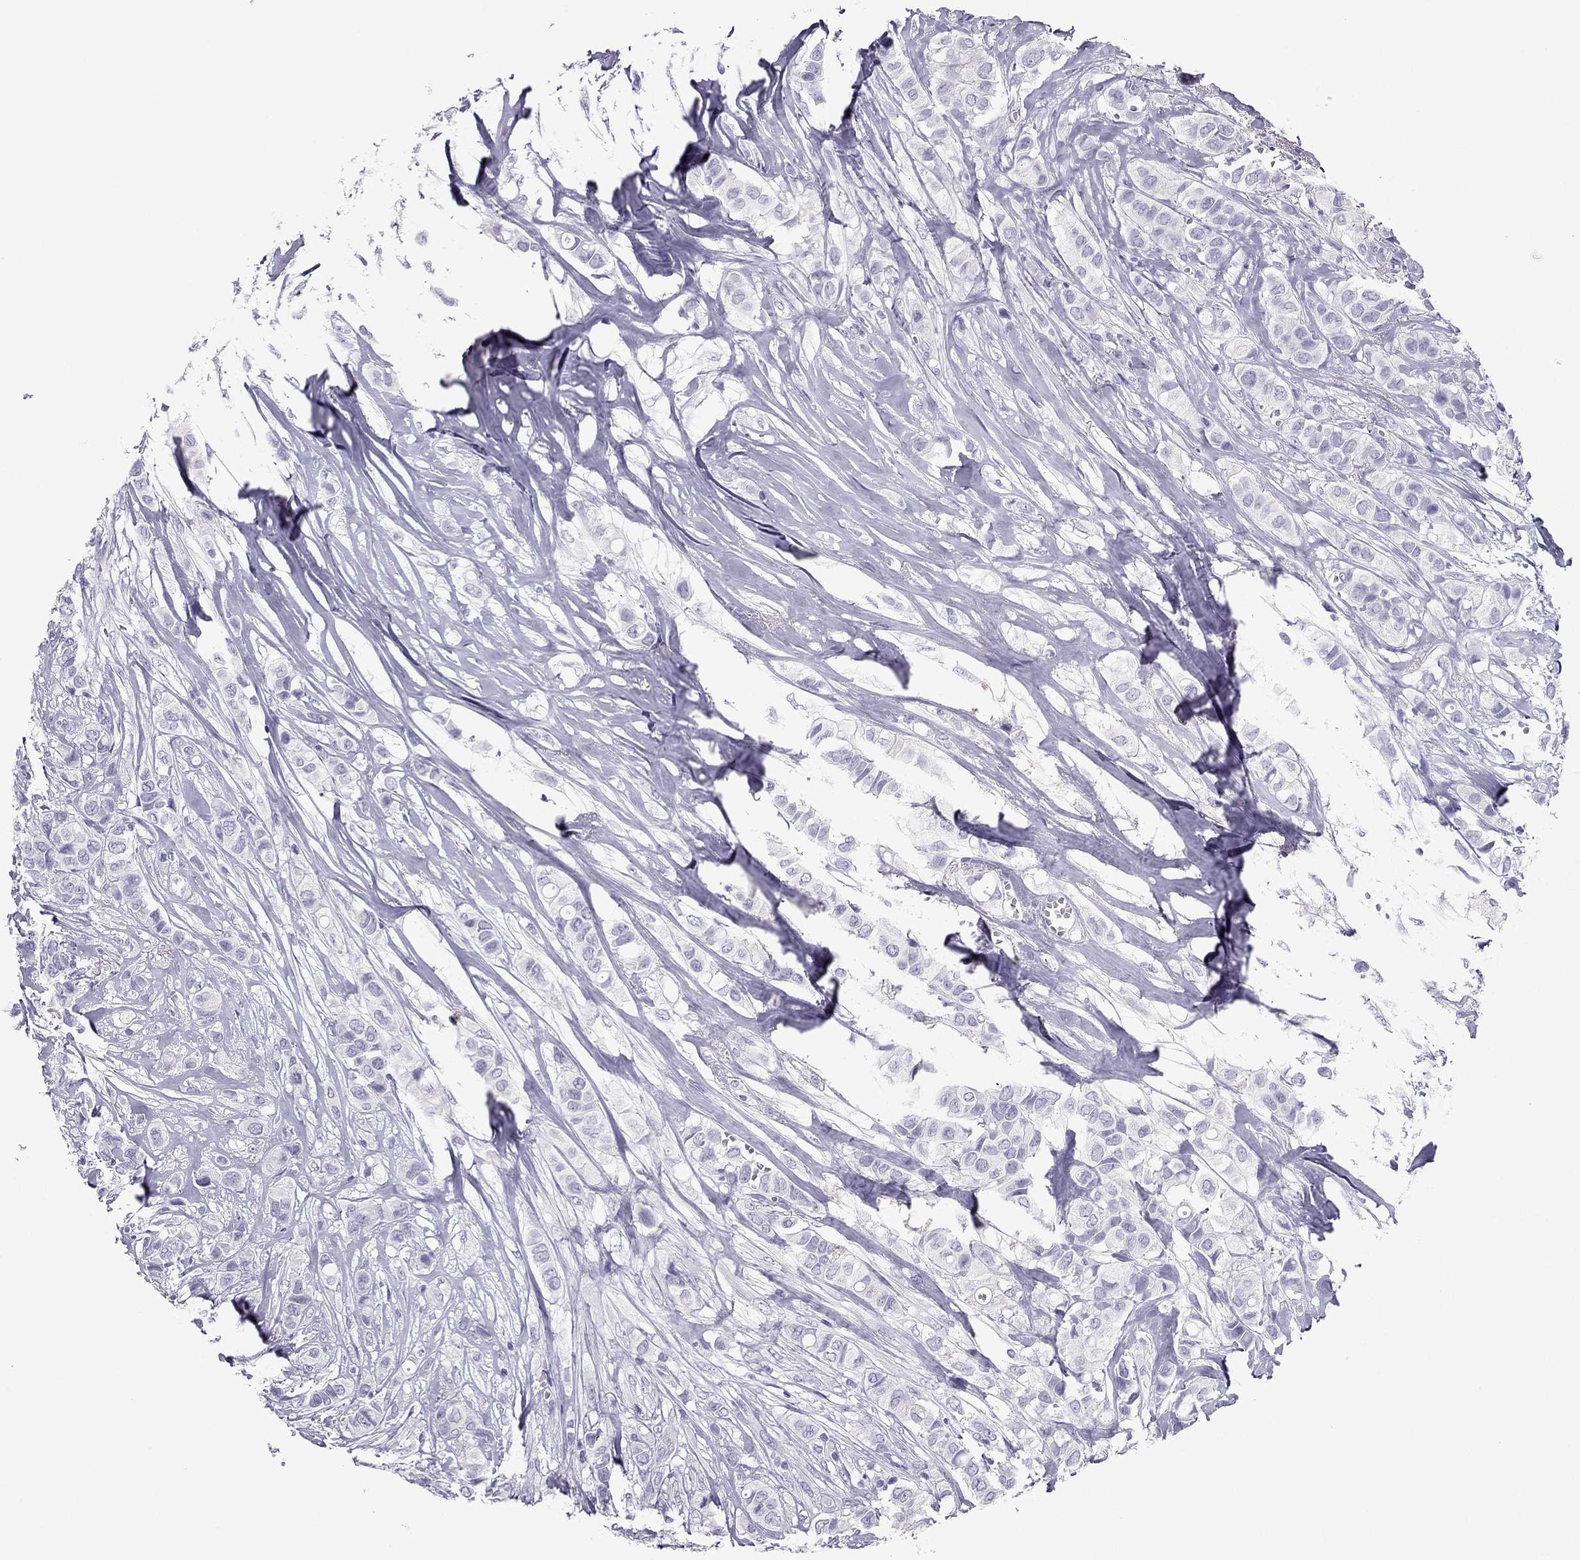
{"staining": {"intensity": "negative", "quantity": "none", "location": "none"}, "tissue": "breast cancer", "cell_type": "Tumor cells", "image_type": "cancer", "snomed": [{"axis": "morphology", "description": "Duct carcinoma"}, {"axis": "topography", "description": "Breast"}], "caption": "A high-resolution image shows IHC staining of invasive ductal carcinoma (breast), which displays no significant staining in tumor cells.", "gene": "PDE6A", "patient": {"sex": "female", "age": 85}}